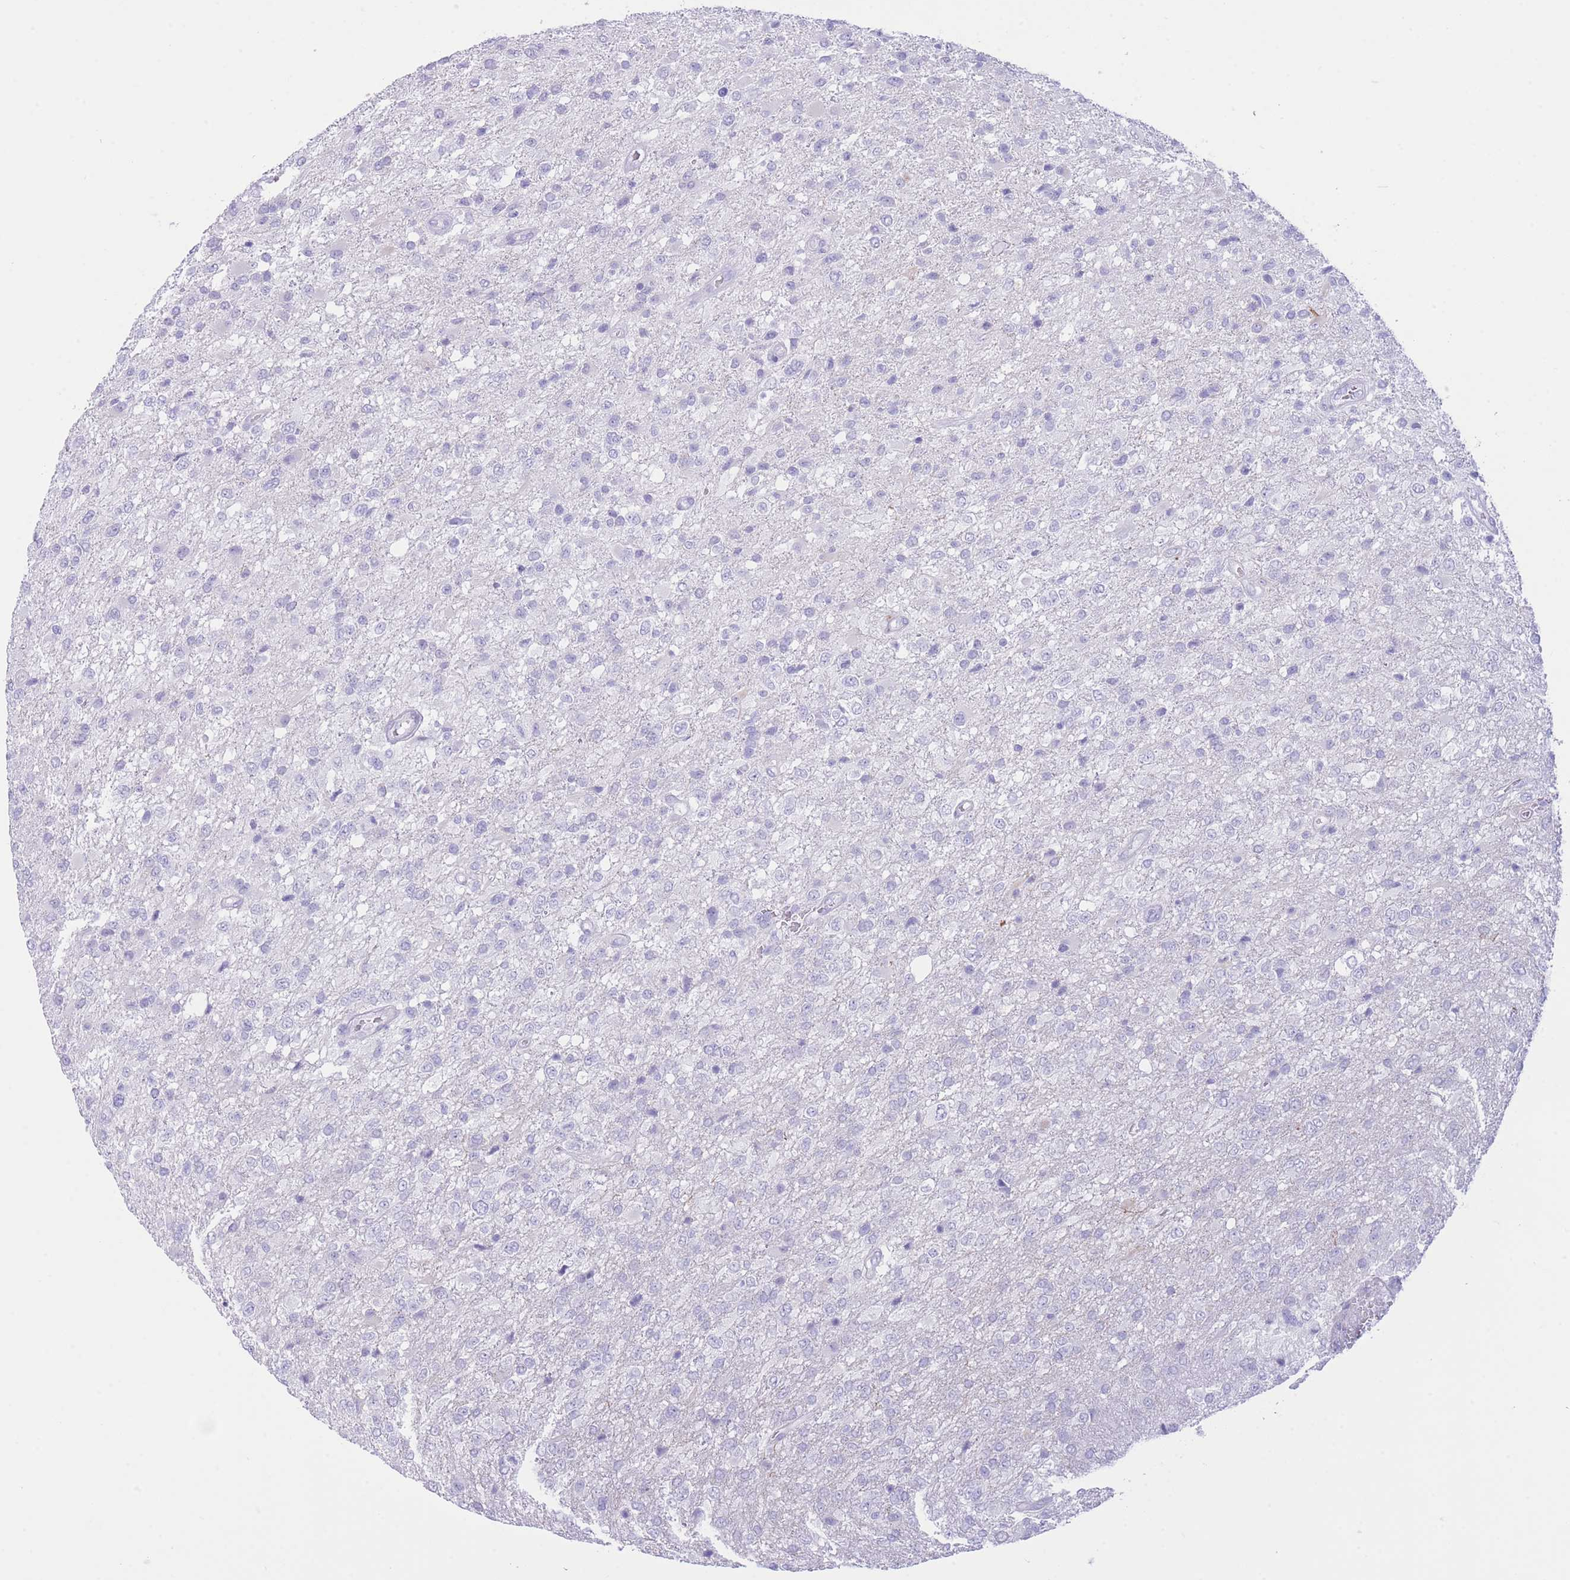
{"staining": {"intensity": "negative", "quantity": "none", "location": "none"}, "tissue": "glioma", "cell_type": "Tumor cells", "image_type": "cancer", "snomed": [{"axis": "morphology", "description": "Glioma, malignant, High grade"}, {"axis": "topography", "description": "Brain"}], "caption": "Immunohistochemical staining of human glioma shows no significant positivity in tumor cells. (DAB (3,3'-diaminobenzidine) immunohistochemistry (IHC) with hematoxylin counter stain).", "gene": "VWA8", "patient": {"sex": "female", "age": 74}}